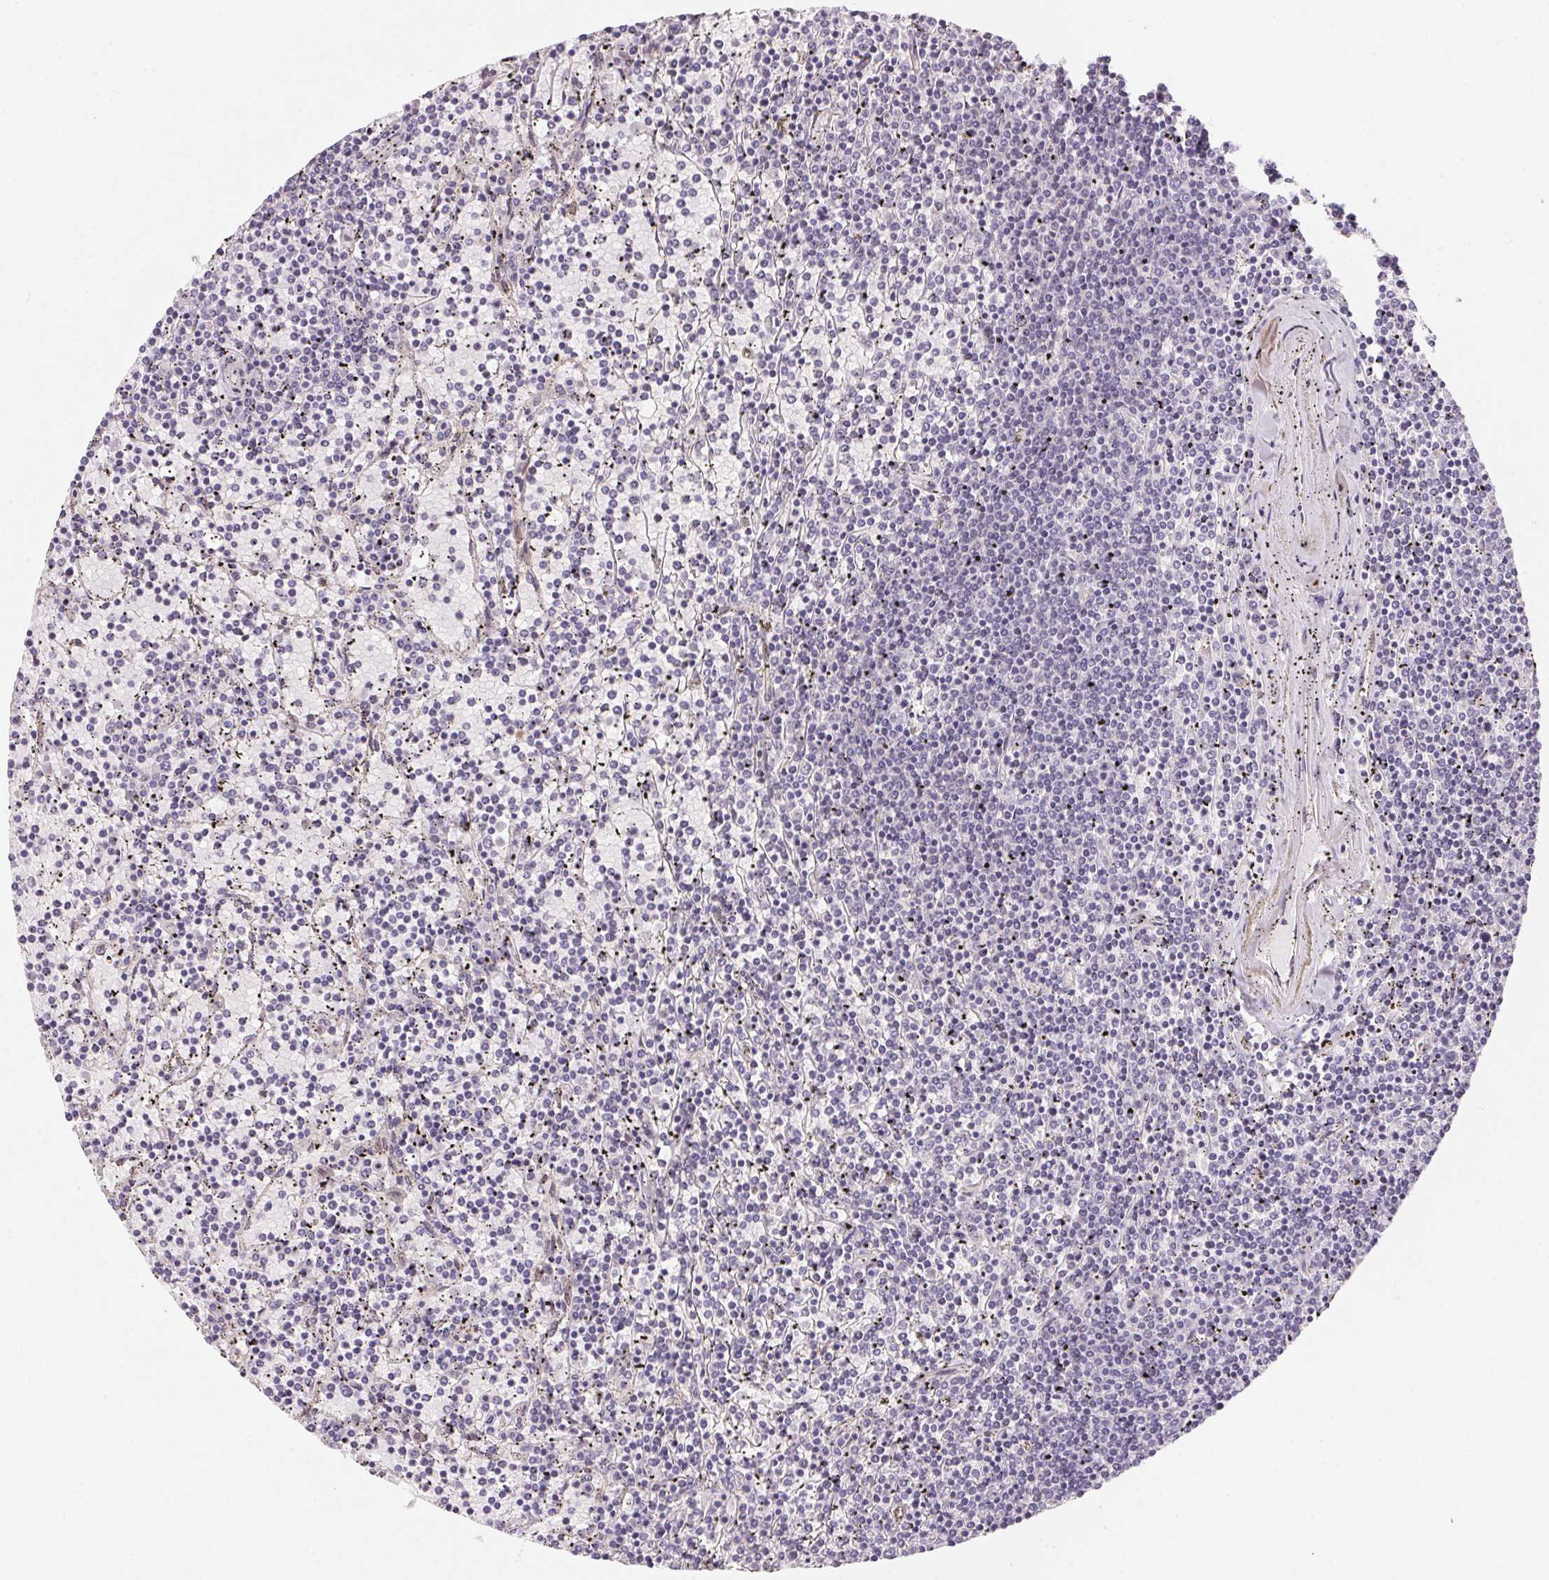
{"staining": {"intensity": "negative", "quantity": "none", "location": "none"}, "tissue": "lymphoma", "cell_type": "Tumor cells", "image_type": "cancer", "snomed": [{"axis": "morphology", "description": "Malignant lymphoma, non-Hodgkin's type, Low grade"}, {"axis": "topography", "description": "Spleen"}], "caption": "DAB immunohistochemical staining of malignant lymphoma, non-Hodgkin's type (low-grade) demonstrates no significant expression in tumor cells.", "gene": "EI24", "patient": {"sex": "female", "age": 77}}